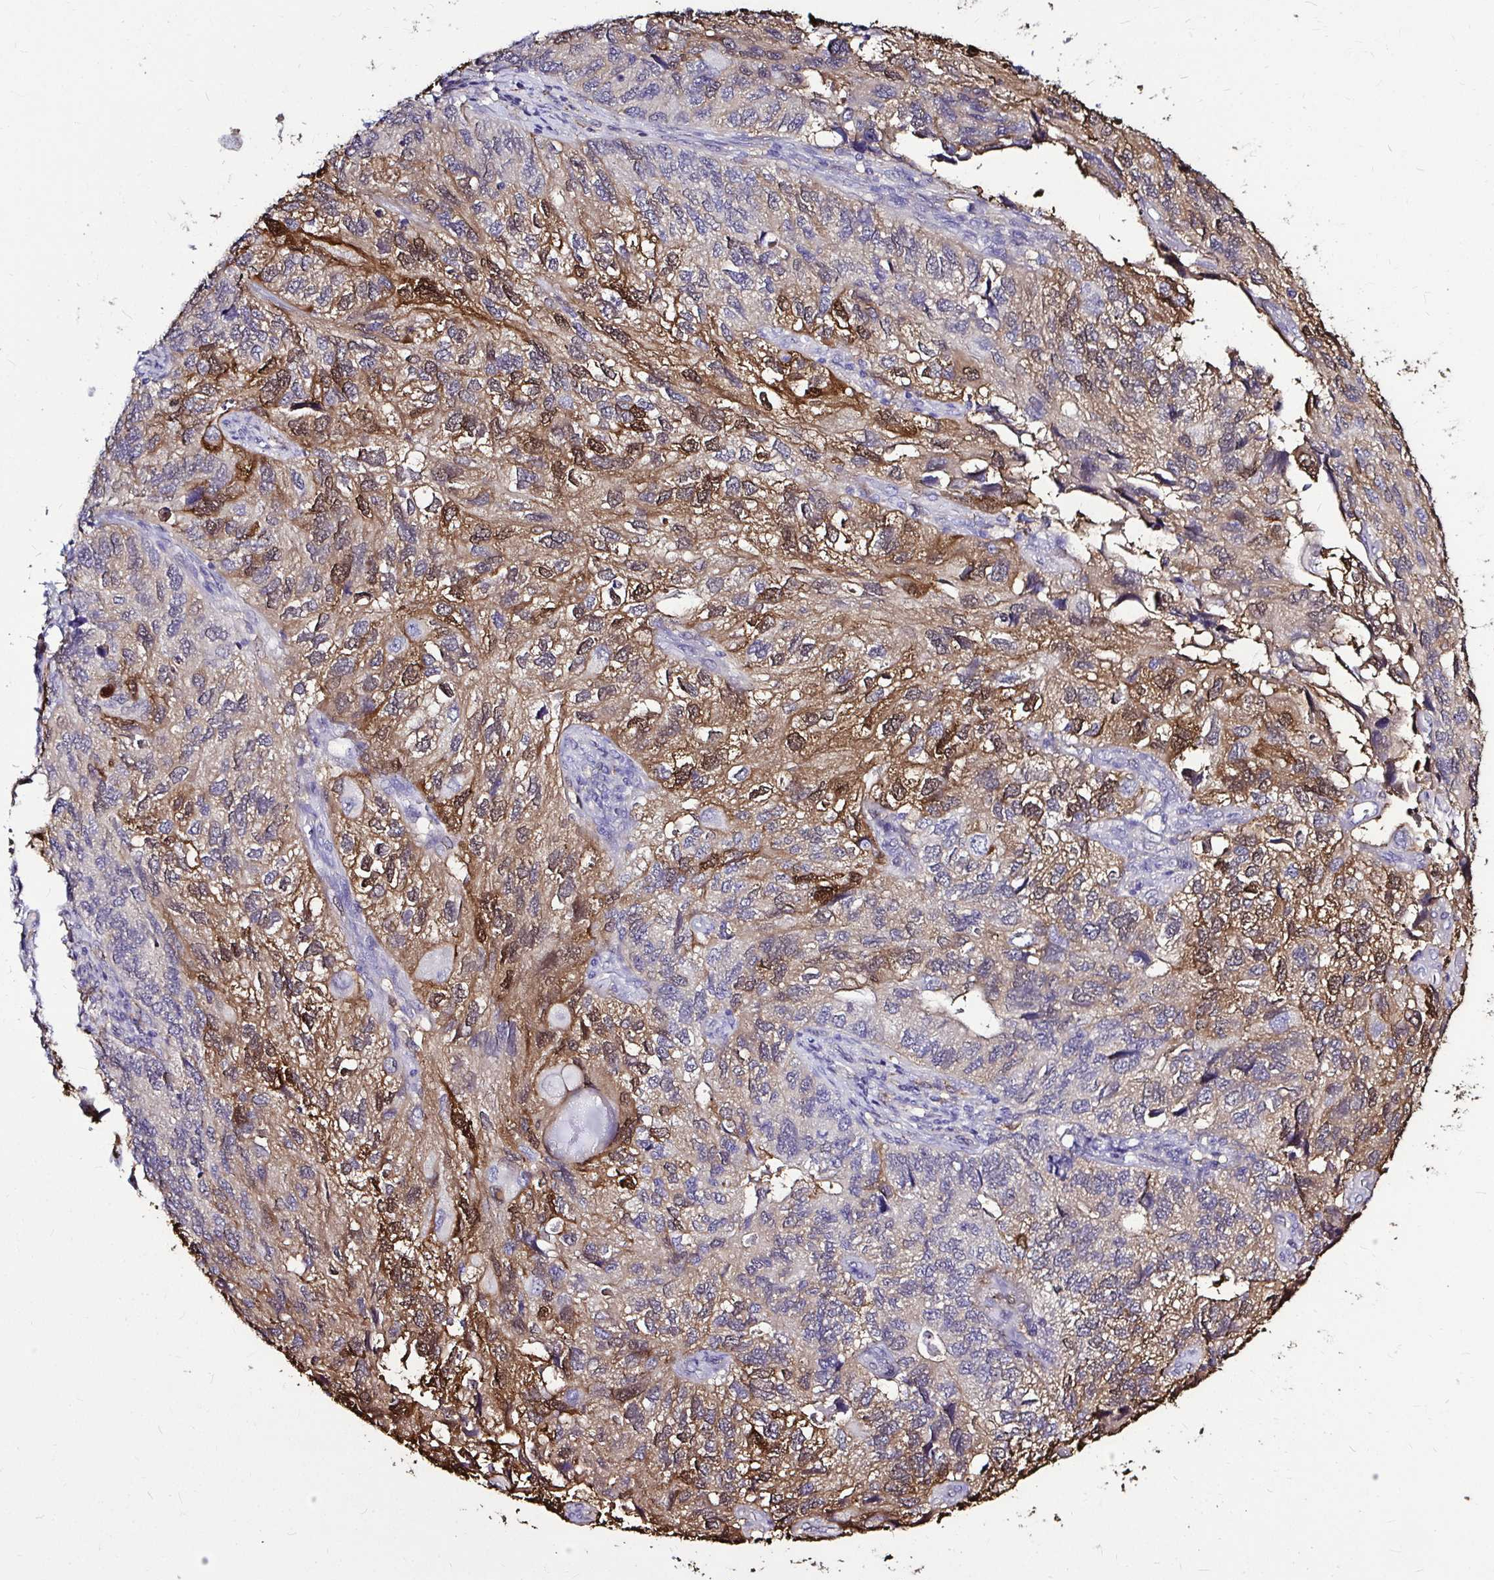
{"staining": {"intensity": "moderate", "quantity": "25%-75%", "location": "cytoplasmic/membranous,nuclear"}, "tissue": "endometrial cancer", "cell_type": "Tumor cells", "image_type": "cancer", "snomed": [{"axis": "morphology", "description": "Carcinoma, NOS"}, {"axis": "topography", "description": "Uterus"}], "caption": "A photomicrograph showing moderate cytoplasmic/membranous and nuclear staining in about 25%-75% of tumor cells in endometrial carcinoma, as visualized by brown immunohistochemical staining.", "gene": "IDH1", "patient": {"sex": "female", "age": 76}}